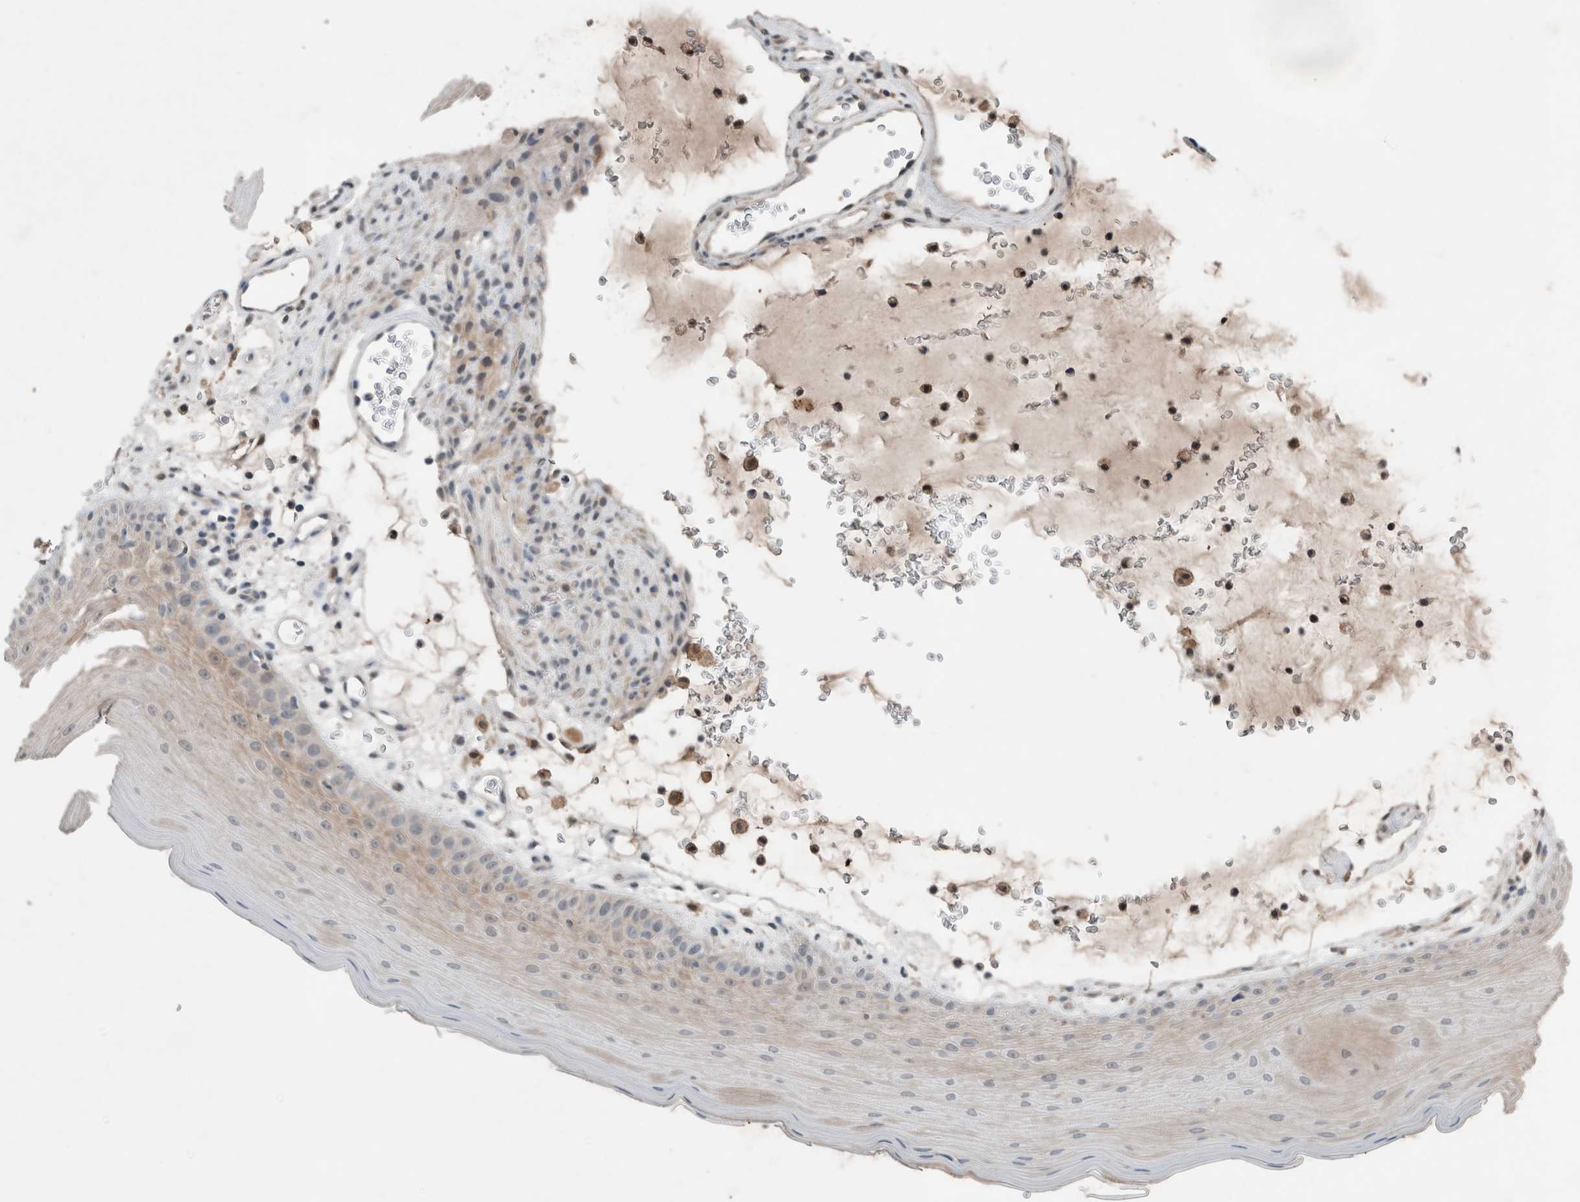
{"staining": {"intensity": "weak", "quantity": "25%-75%", "location": "cytoplasmic/membranous,nuclear"}, "tissue": "oral mucosa", "cell_type": "Squamous epithelial cells", "image_type": "normal", "snomed": [{"axis": "morphology", "description": "Normal tissue, NOS"}, {"axis": "topography", "description": "Oral tissue"}], "caption": "Protein expression analysis of unremarkable oral mucosa demonstrates weak cytoplasmic/membranous,nuclear staining in about 25%-75% of squamous epithelial cells.", "gene": "ENSG00000285245", "patient": {"sex": "male", "age": 13}}